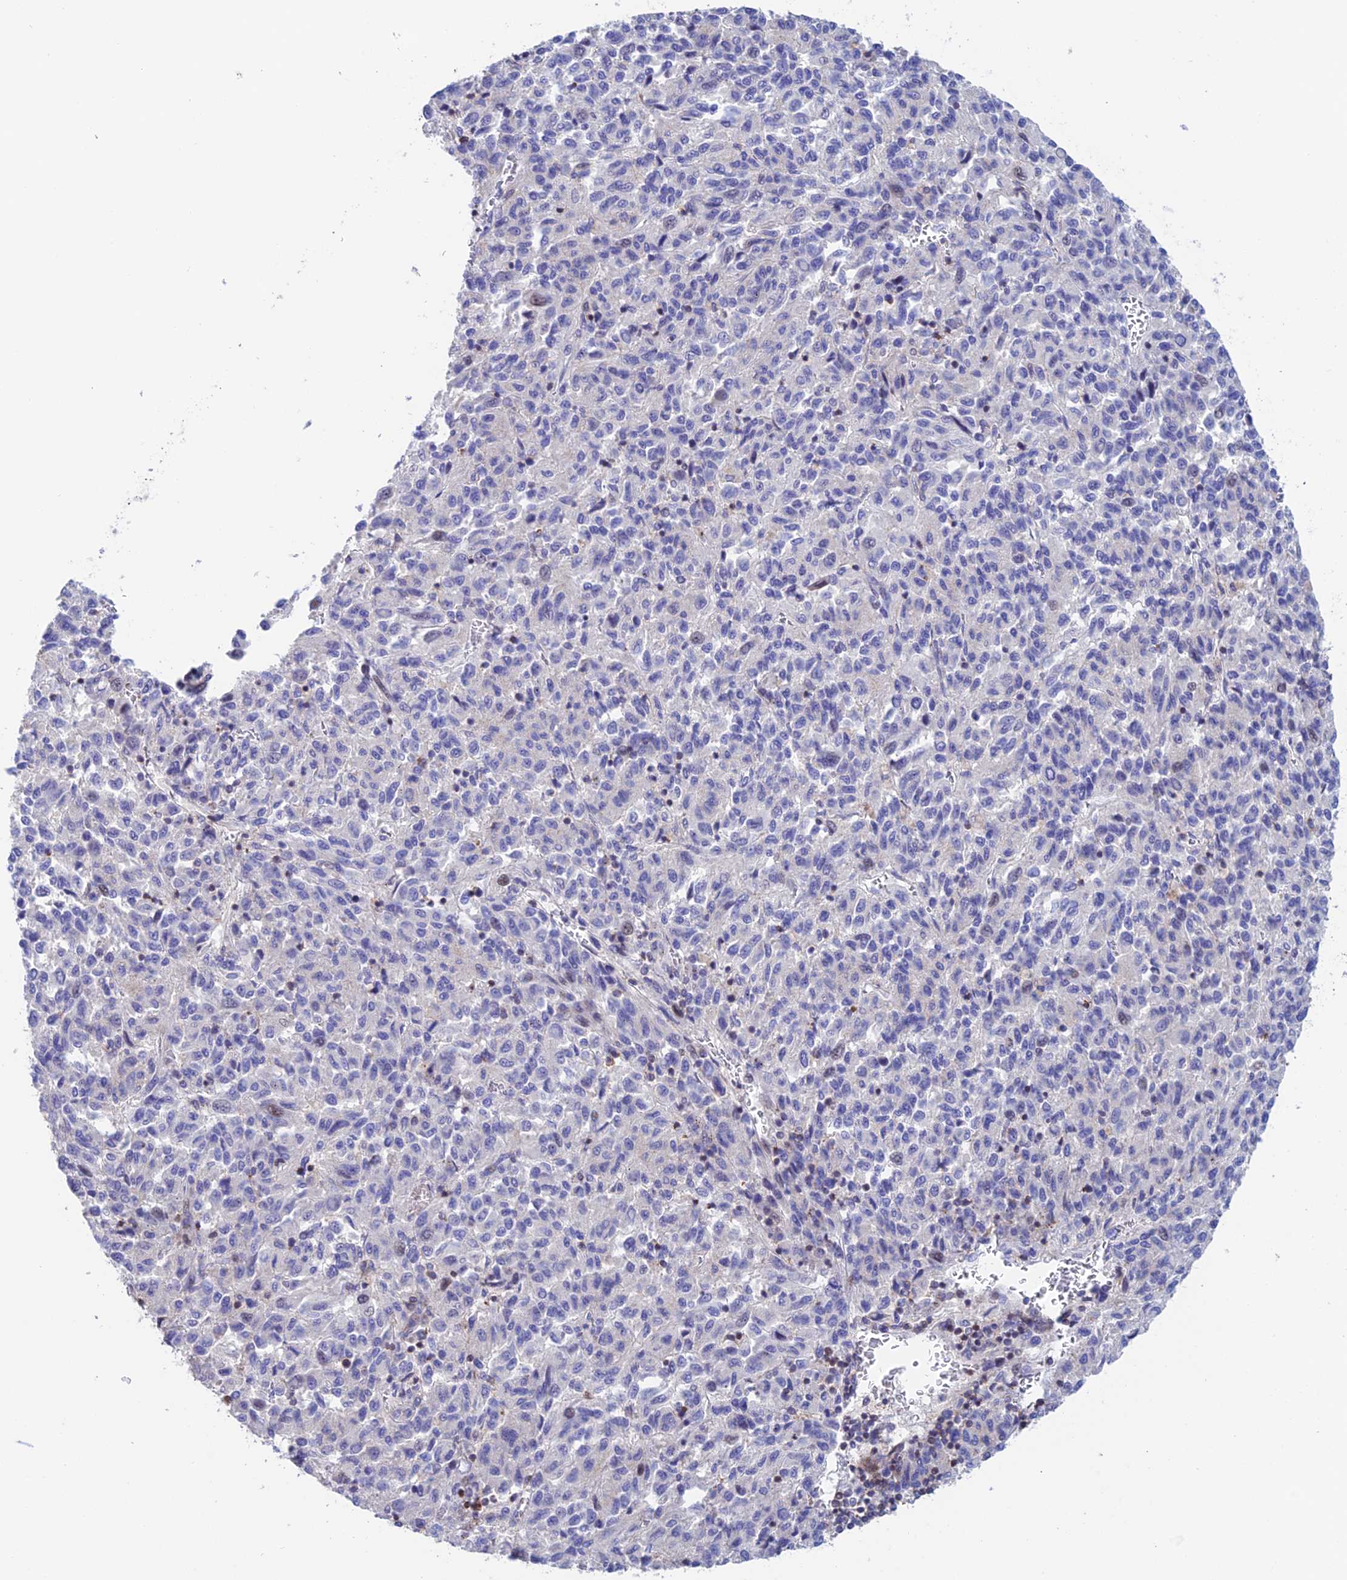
{"staining": {"intensity": "negative", "quantity": "none", "location": "none"}, "tissue": "melanoma", "cell_type": "Tumor cells", "image_type": "cancer", "snomed": [{"axis": "morphology", "description": "Malignant melanoma, Metastatic site"}, {"axis": "topography", "description": "Lung"}], "caption": "Photomicrograph shows no protein positivity in tumor cells of melanoma tissue.", "gene": "PRIM1", "patient": {"sex": "male", "age": 64}}